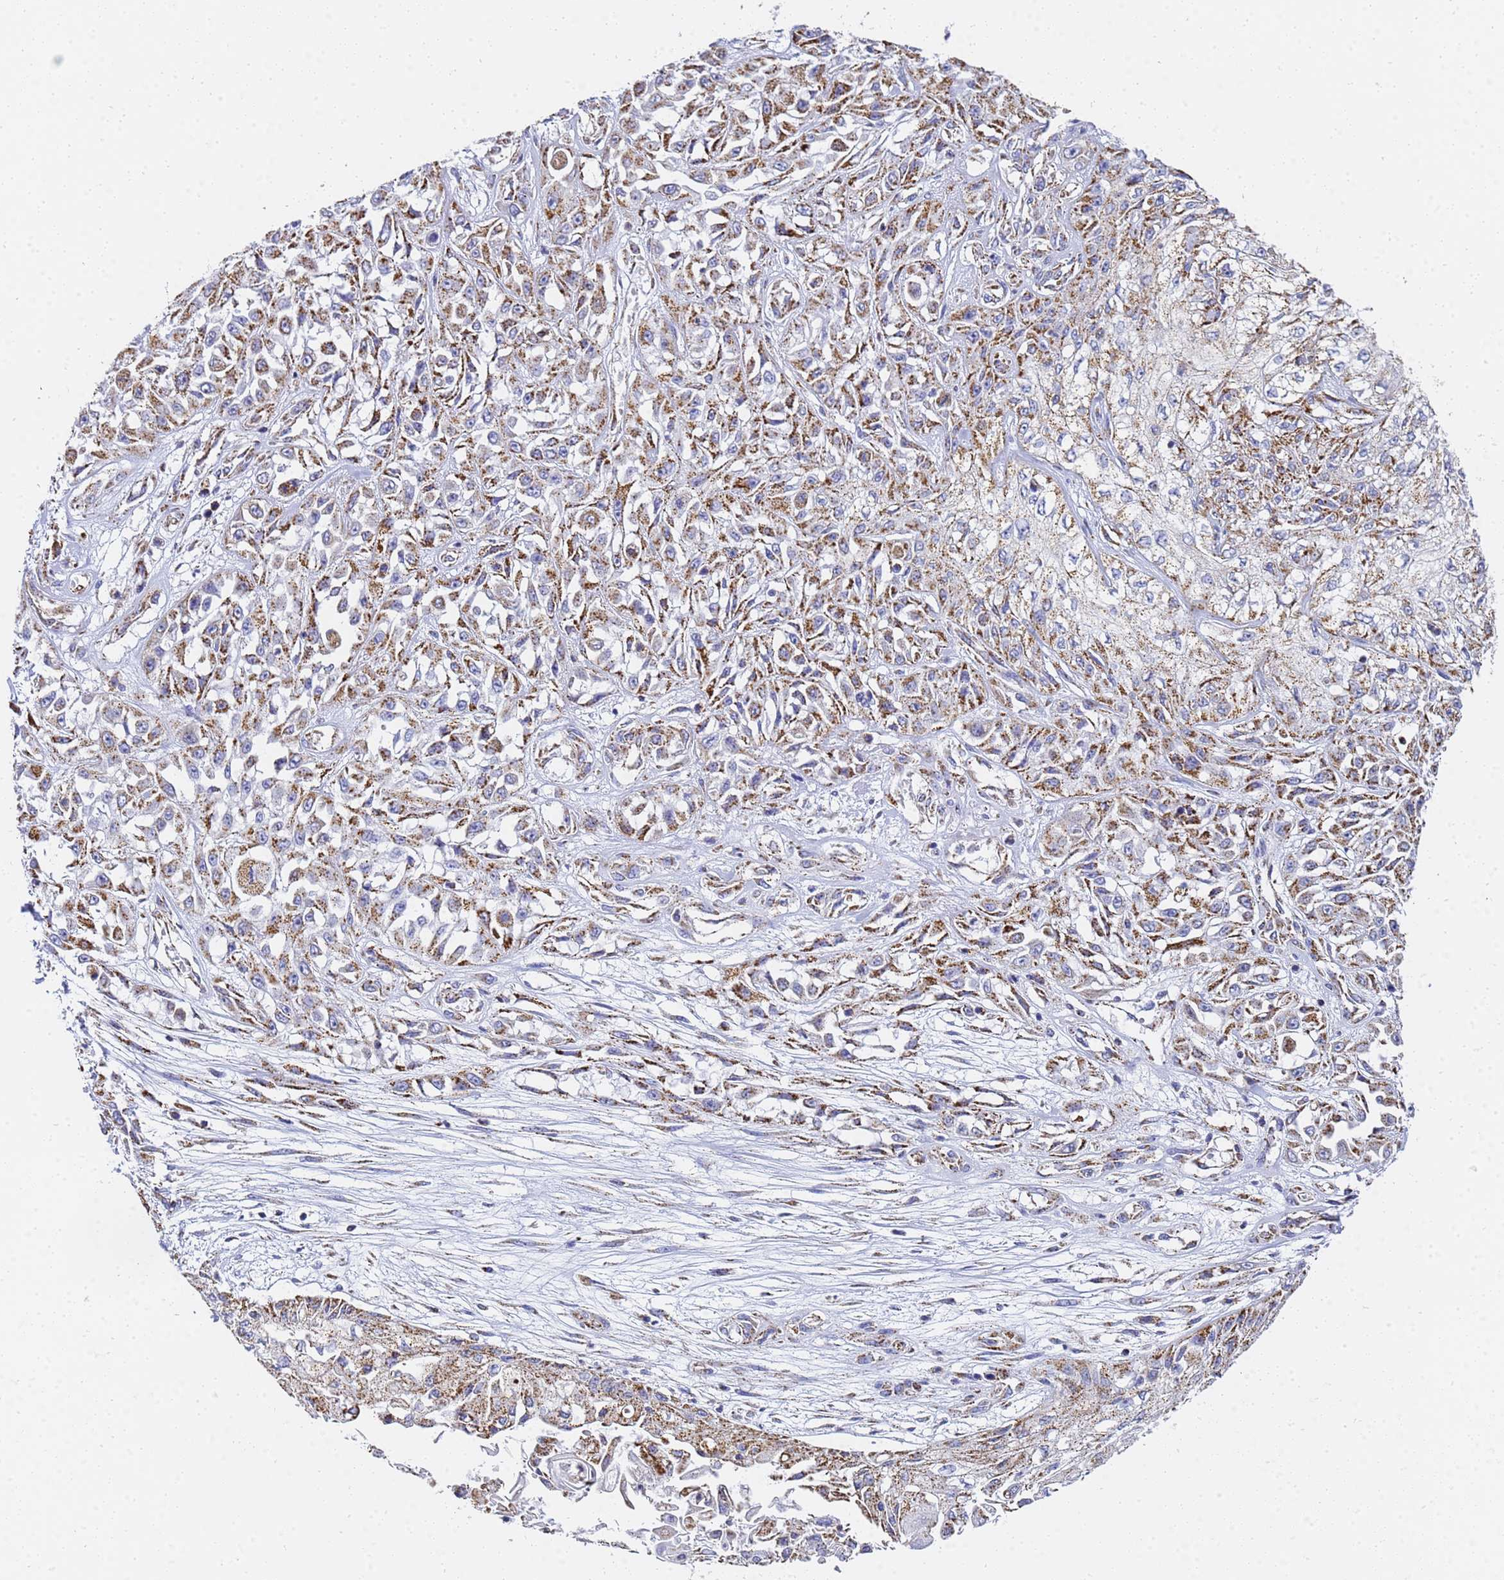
{"staining": {"intensity": "moderate", "quantity": ">75%", "location": "cytoplasmic/membranous"}, "tissue": "skin cancer", "cell_type": "Tumor cells", "image_type": "cancer", "snomed": [{"axis": "morphology", "description": "Squamous cell carcinoma, NOS"}, {"axis": "morphology", "description": "Squamous cell carcinoma, metastatic, NOS"}, {"axis": "topography", "description": "Skin"}, {"axis": "topography", "description": "Lymph node"}], "caption": "This is an image of immunohistochemistry staining of skin cancer (squamous cell carcinoma), which shows moderate staining in the cytoplasmic/membranous of tumor cells.", "gene": "CNIH4", "patient": {"sex": "male", "age": 75}}